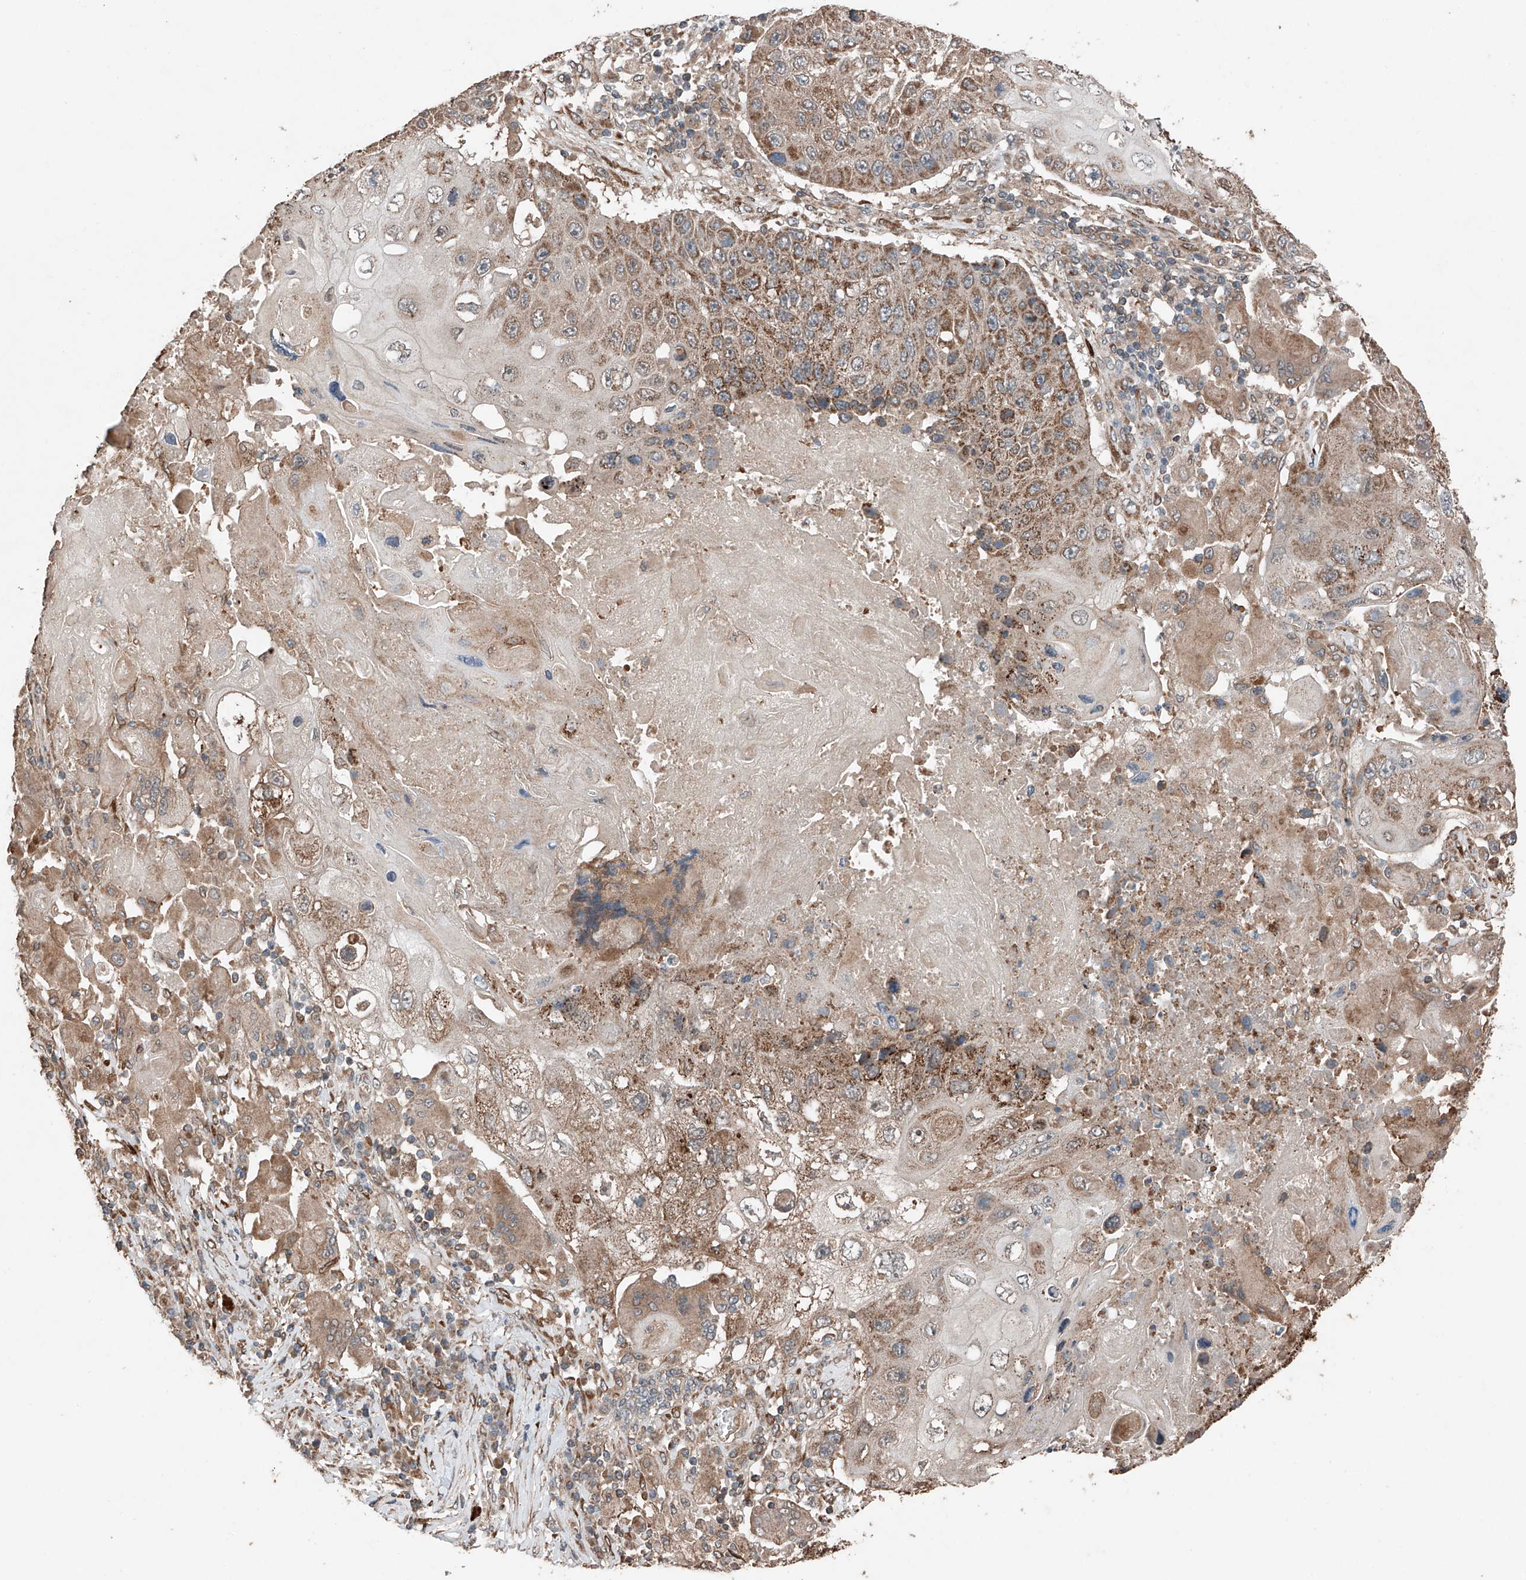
{"staining": {"intensity": "strong", "quantity": "25%-75%", "location": "cytoplasmic/membranous"}, "tissue": "lung cancer", "cell_type": "Tumor cells", "image_type": "cancer", "snomed": [{"axis": "morphology", "description": "Squamous cell carcinoma, NOS"}, {"axis": "topography", "description": "Lung"}], "caption": "Protein analysis of lung squamous cell carcinoma tissue displays strong cytoplasmic/membranous staining in approximately 25%-75% of tumor cells.", "gene": "AP4B1", "patient": {"sex": "male", "age": 61}}